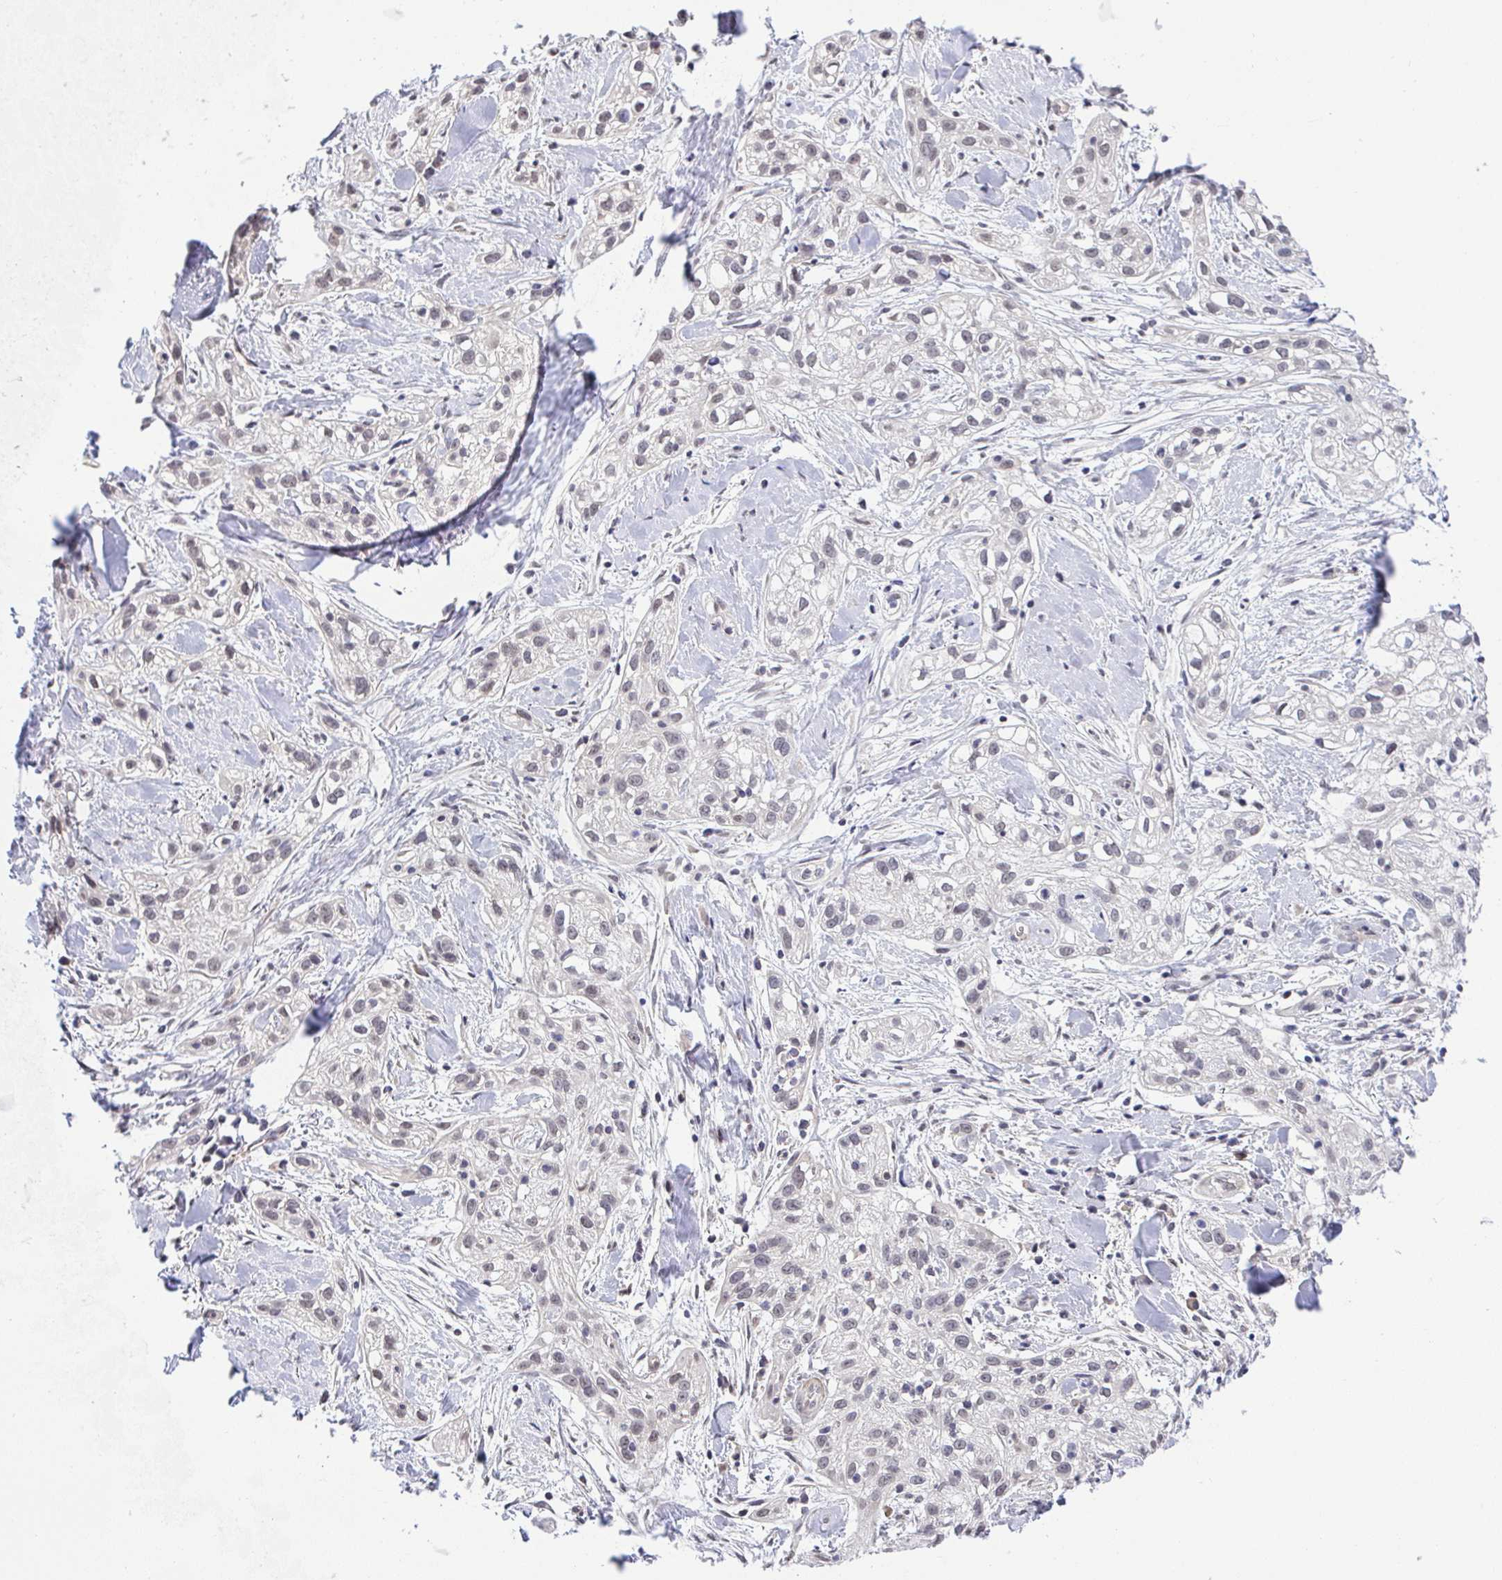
{"staining": {"intensity": "weak", "quantity": "25%-75%", "location": "nuclear"}, "tissue": "skin cancer", "cell_type": "Tumor cells", "image_type": "cancer", "snomed": [{"axis": "morphology", "description": "Squamous cell carcinoma, NOS"}, {"axis": "topography", "description": "Skin"}], "caption": "Skin cancer tissue exhibits weak nuclear expression in approximately 25%-75% of tumor cells", "gene": "C9orf64", "patient": {"sex": "male", "age": 82}}